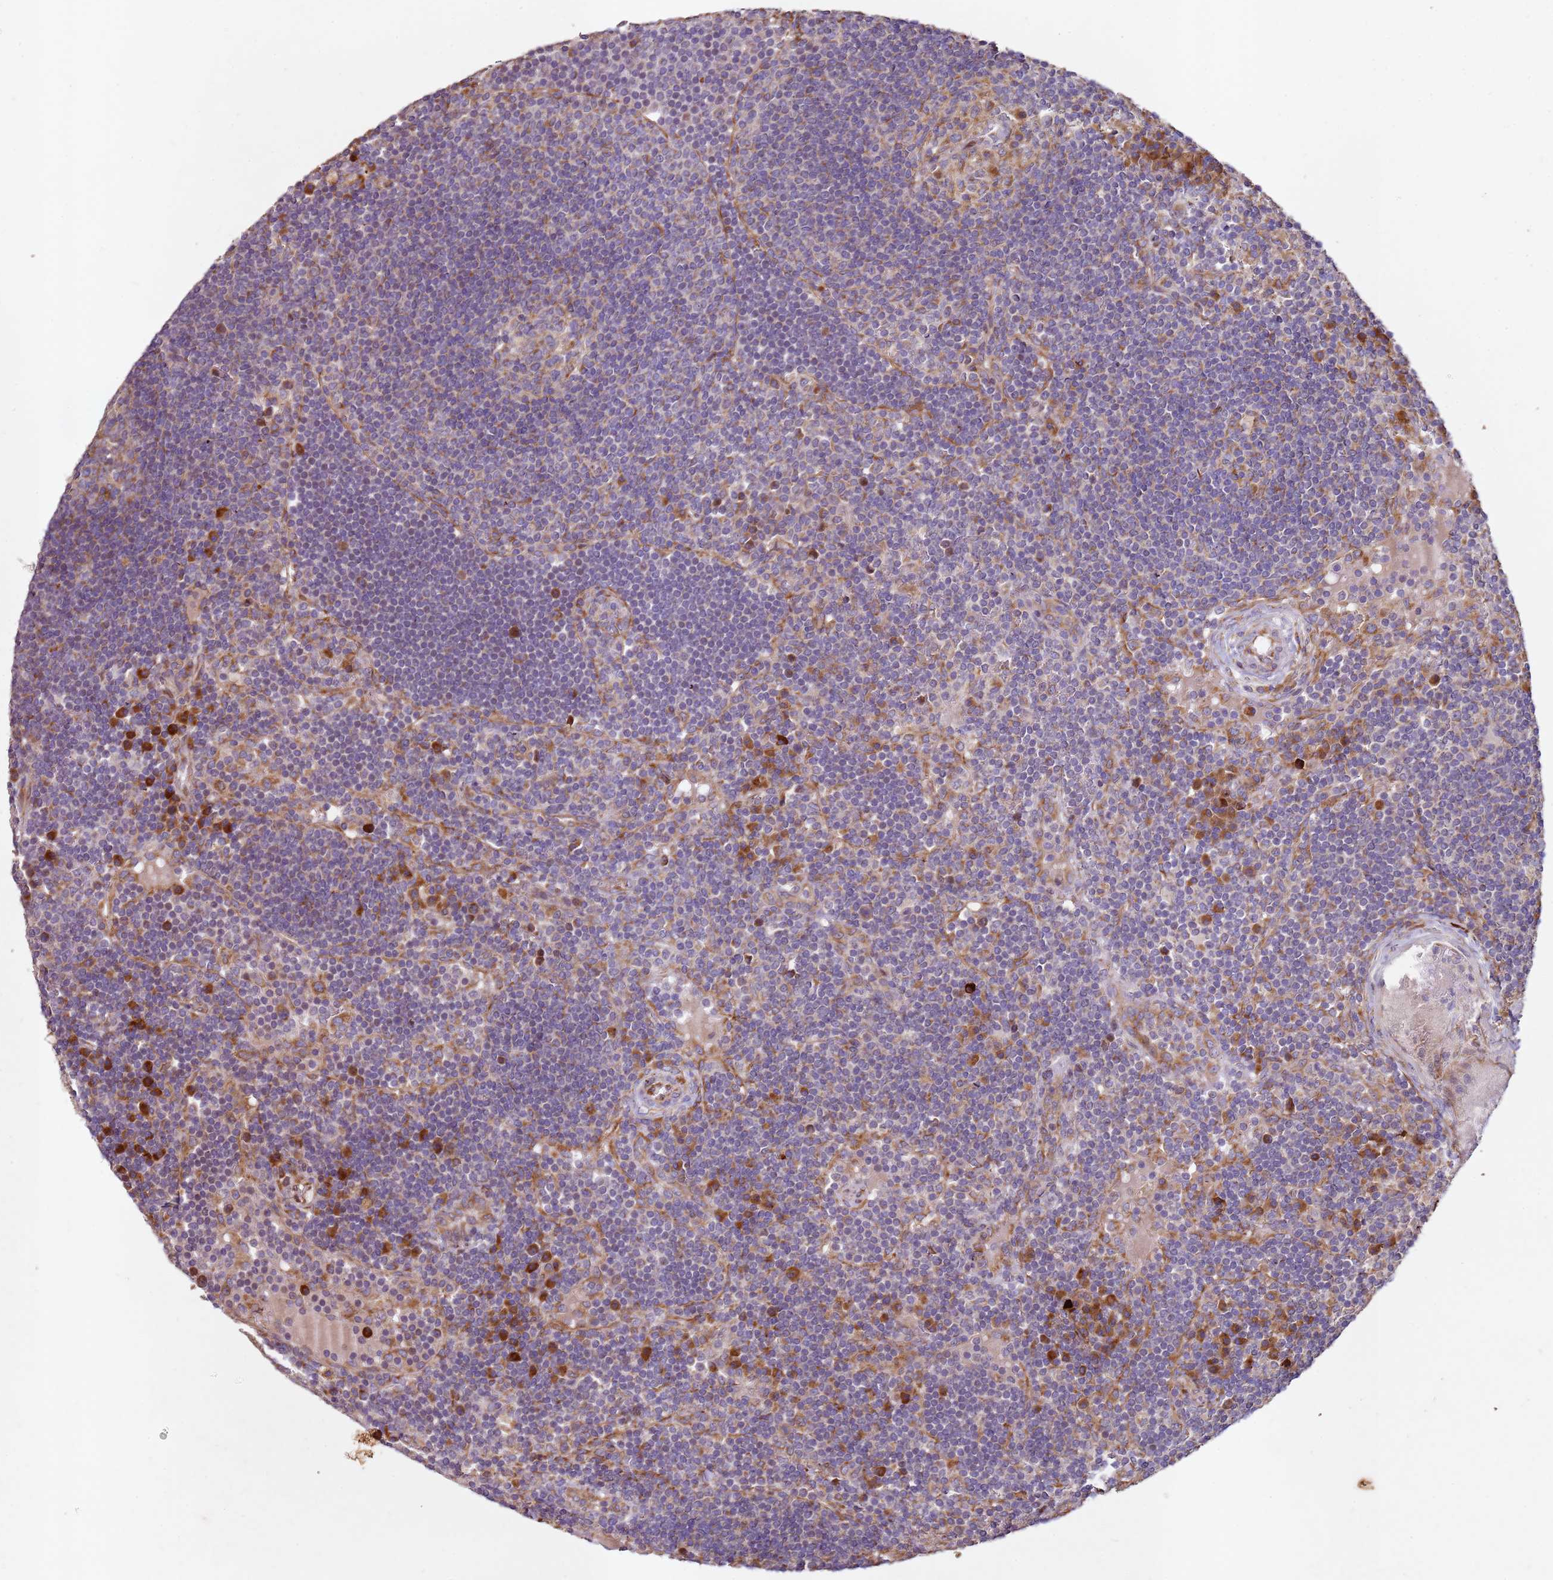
{"staining": {"intensity": "moderate", "quantity": "25%-75%", "location": "cytoplasmic/membranous"}, "tissue": "lymph node", "cell_type": "Germinal center cells", "image_type": "normal", "snomed": [{"axis": "morphology", "description": "Normal tissue, NOS"}, {"axis": "topography", "description": "Lymph node"}], "caption": "High-magnification brightfield microscopy of benign lymph node stained with DAB (brown) and counterstained with hematoxylin (blue). germinal center cells exhibit moderate cytoplasmic/membranous positivity is identified in approximately25%-75% of cells.", "gene": "ARFRP1", "patient": {"sex": "male", "age": 53}}